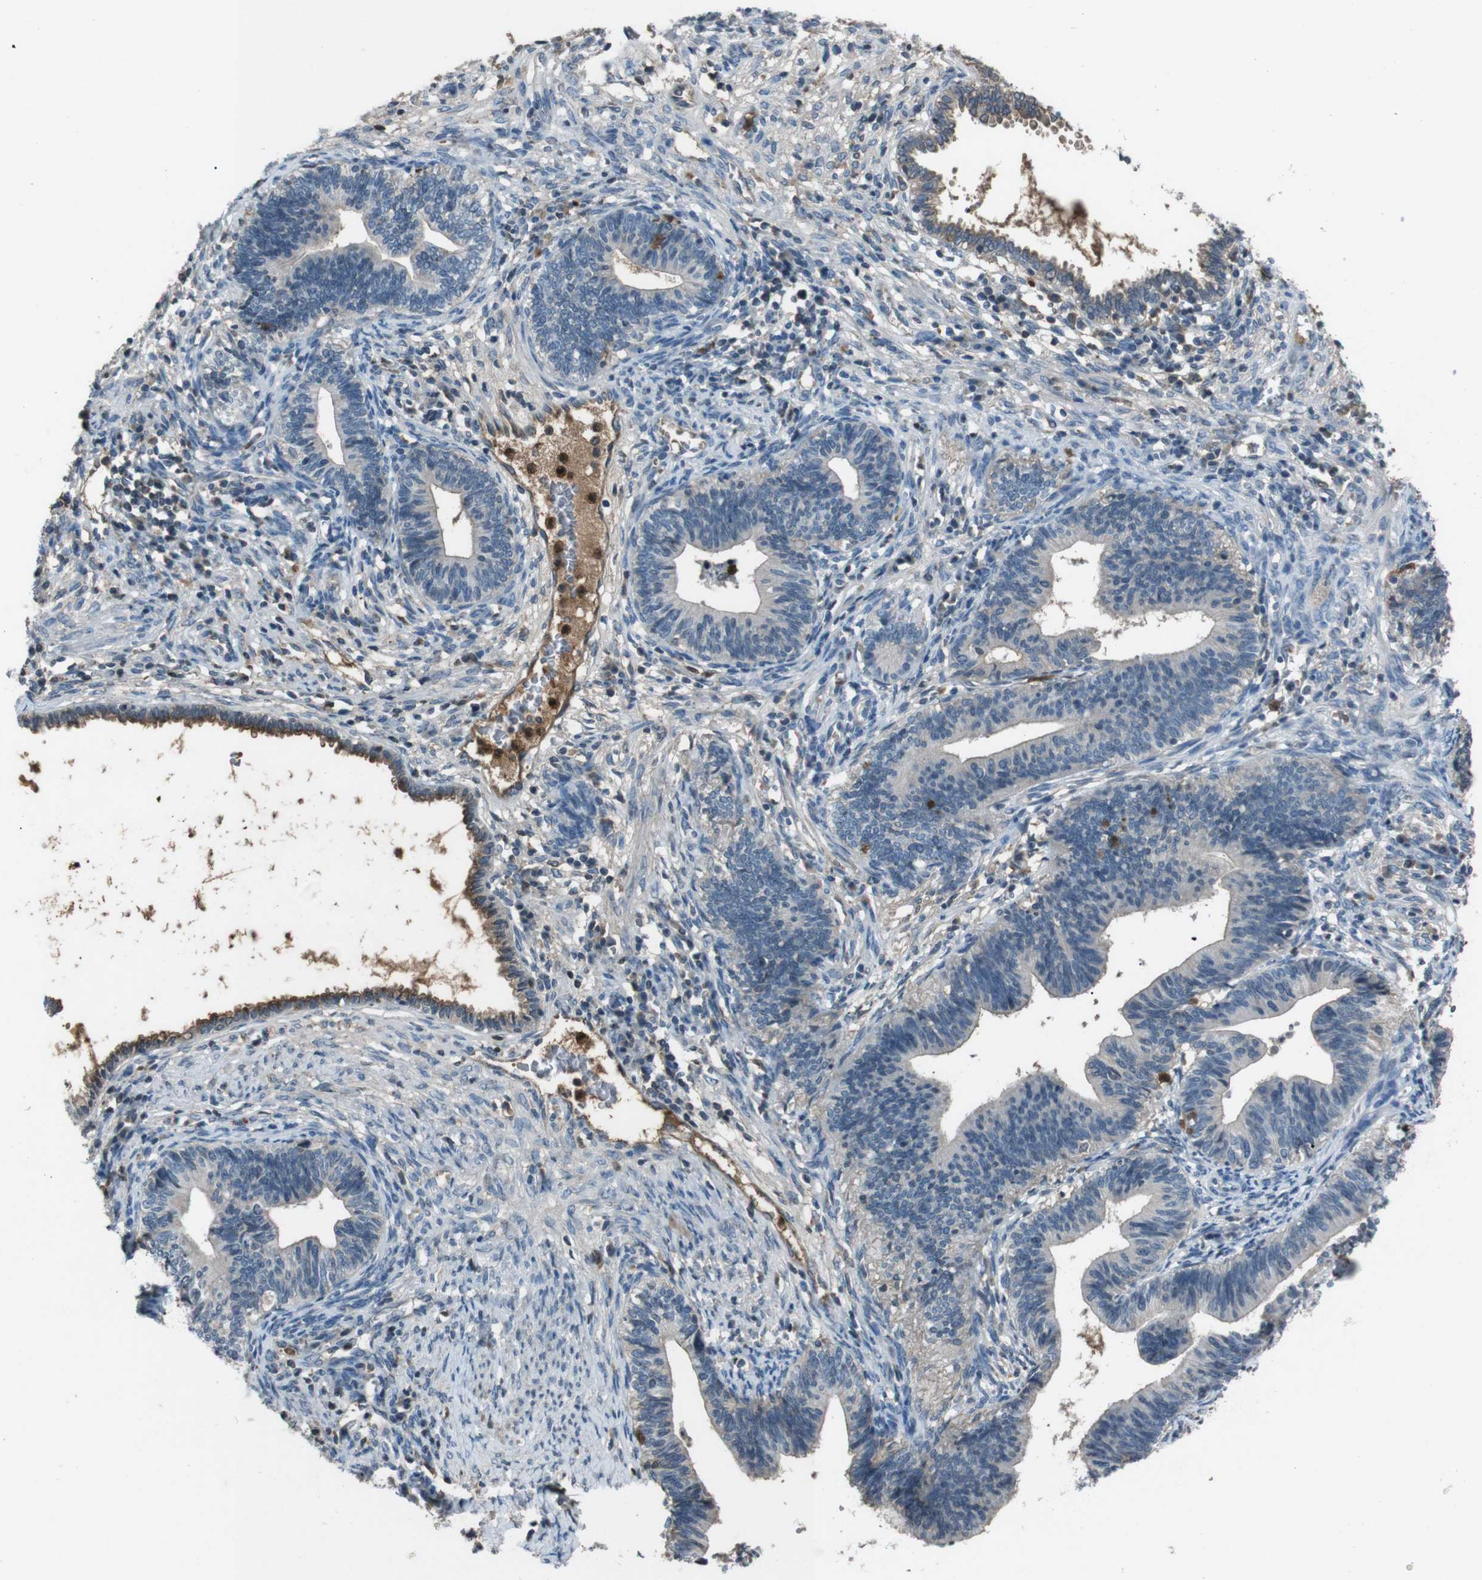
{"staining": {"intensity": "weak", "quantity": "<25%", "location": "cytoplasmic/membranous"}, "tissue": "cervical cancer", "cell_type": "Tumor cells", "image_type": "cancer", "snomed": [{"axis": "morphology", "description": "Adenocarcinoma, NOS"}, {"axis": "topography", "description": "Cervix"}], "caption": "Immunohistochemical staining of cervical cancer reveals no significant expression in tumor cells.", "gene": "UGT1A6", "patient": {"sex": "female", "age": 44}}